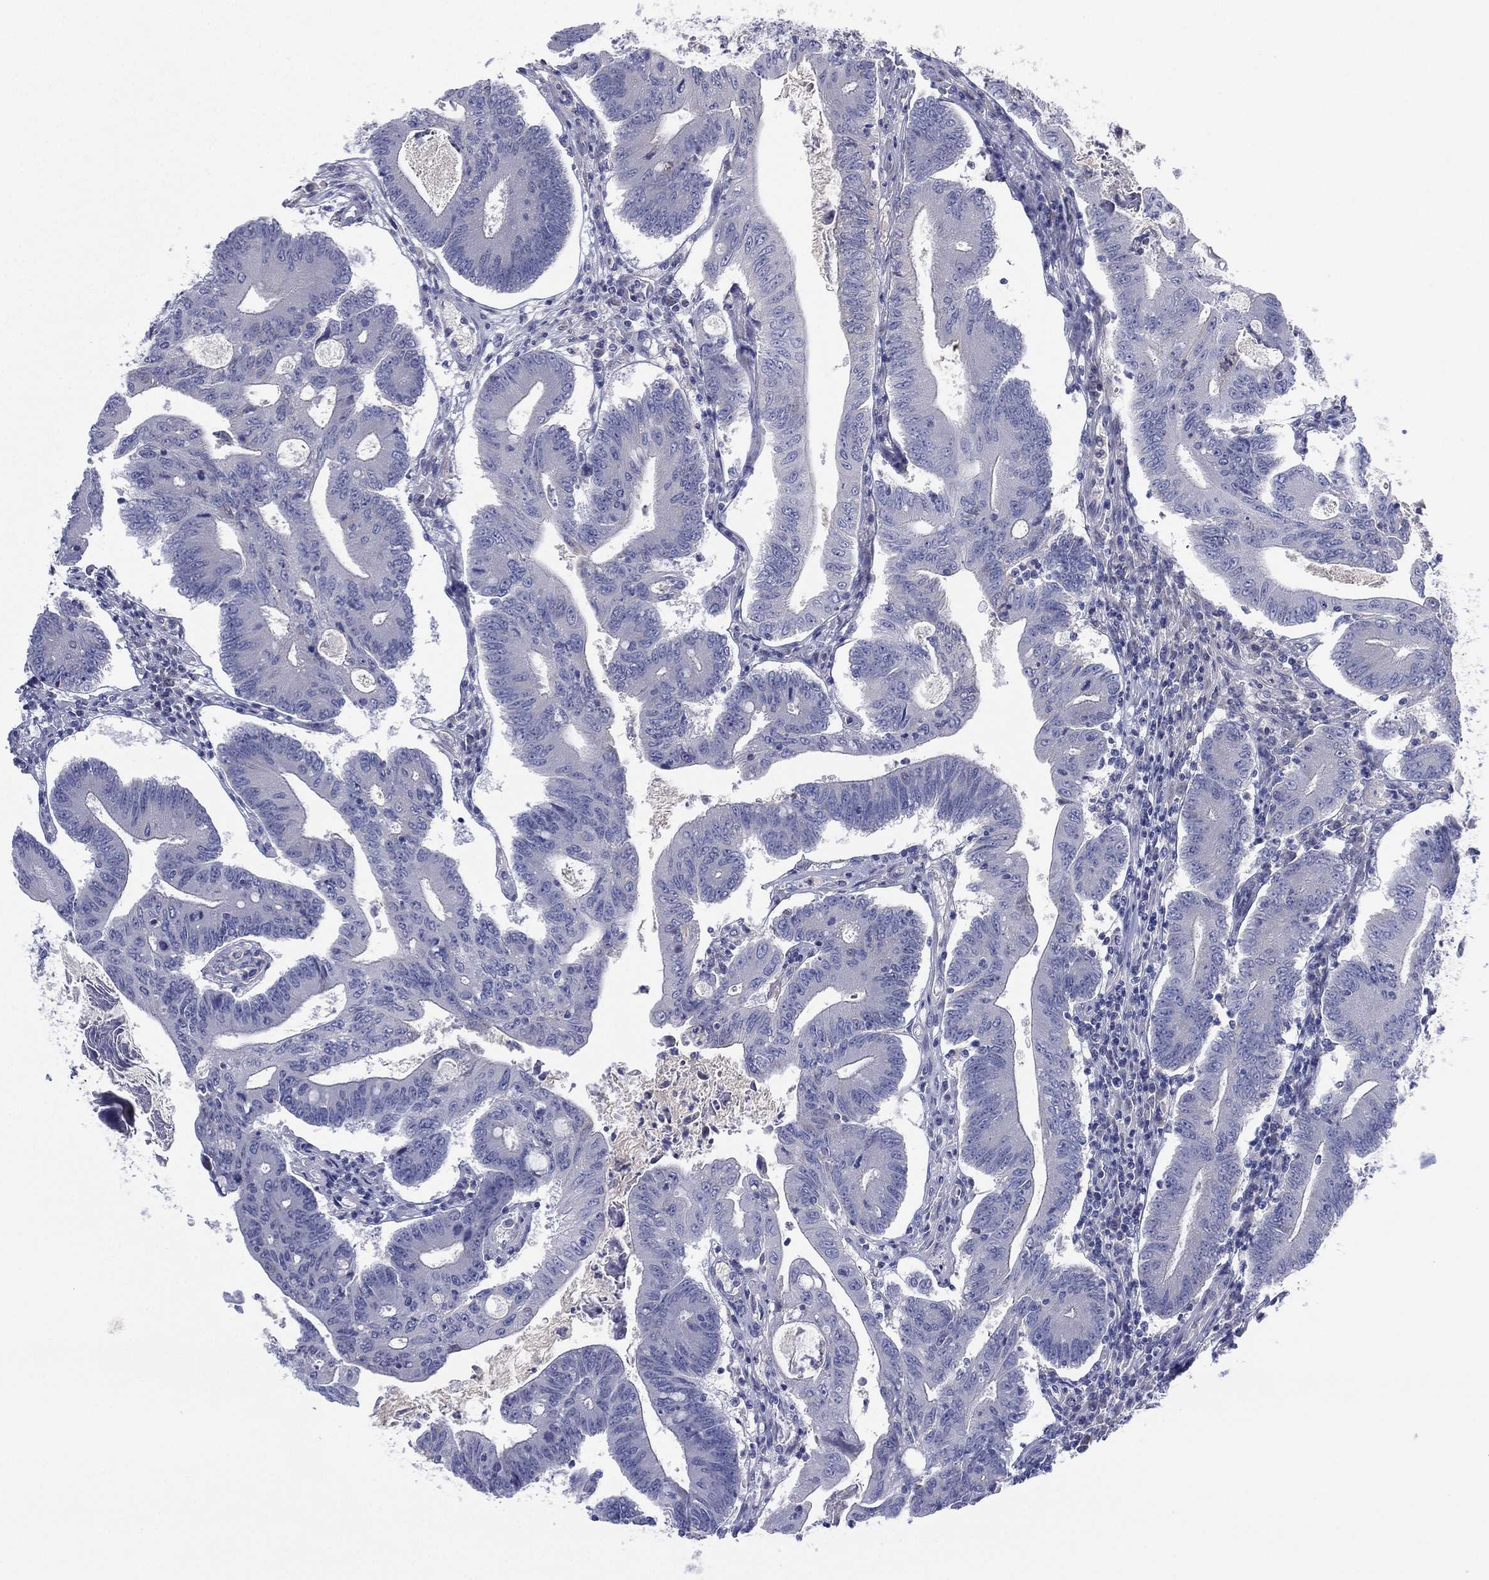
{"staining": {"intensity": "negative", "quantity": "none", "location": "none"}, "tissue": "colorectal cancer", "cell_type": "Tumor cells", "image_type": "cancer", "snomed": [{"axis": "morphology", "description": "Adenocarcinoma, NOS"}, {"axis": "topography", "description": "Colon"}], "caption": "Immunohistochemistry micrograph of neoplastic tissue: colorectal cancer (adenocarcinoma) stained with DAB (3,3'-diaminobenzidine) demonstrates no significant protein expression in tumor cells. (DAB IHC visualized using brightfield microscopy, high magnification).", "gene": "CYP2D6", "patient": {"sex": "female", "age": 70}}